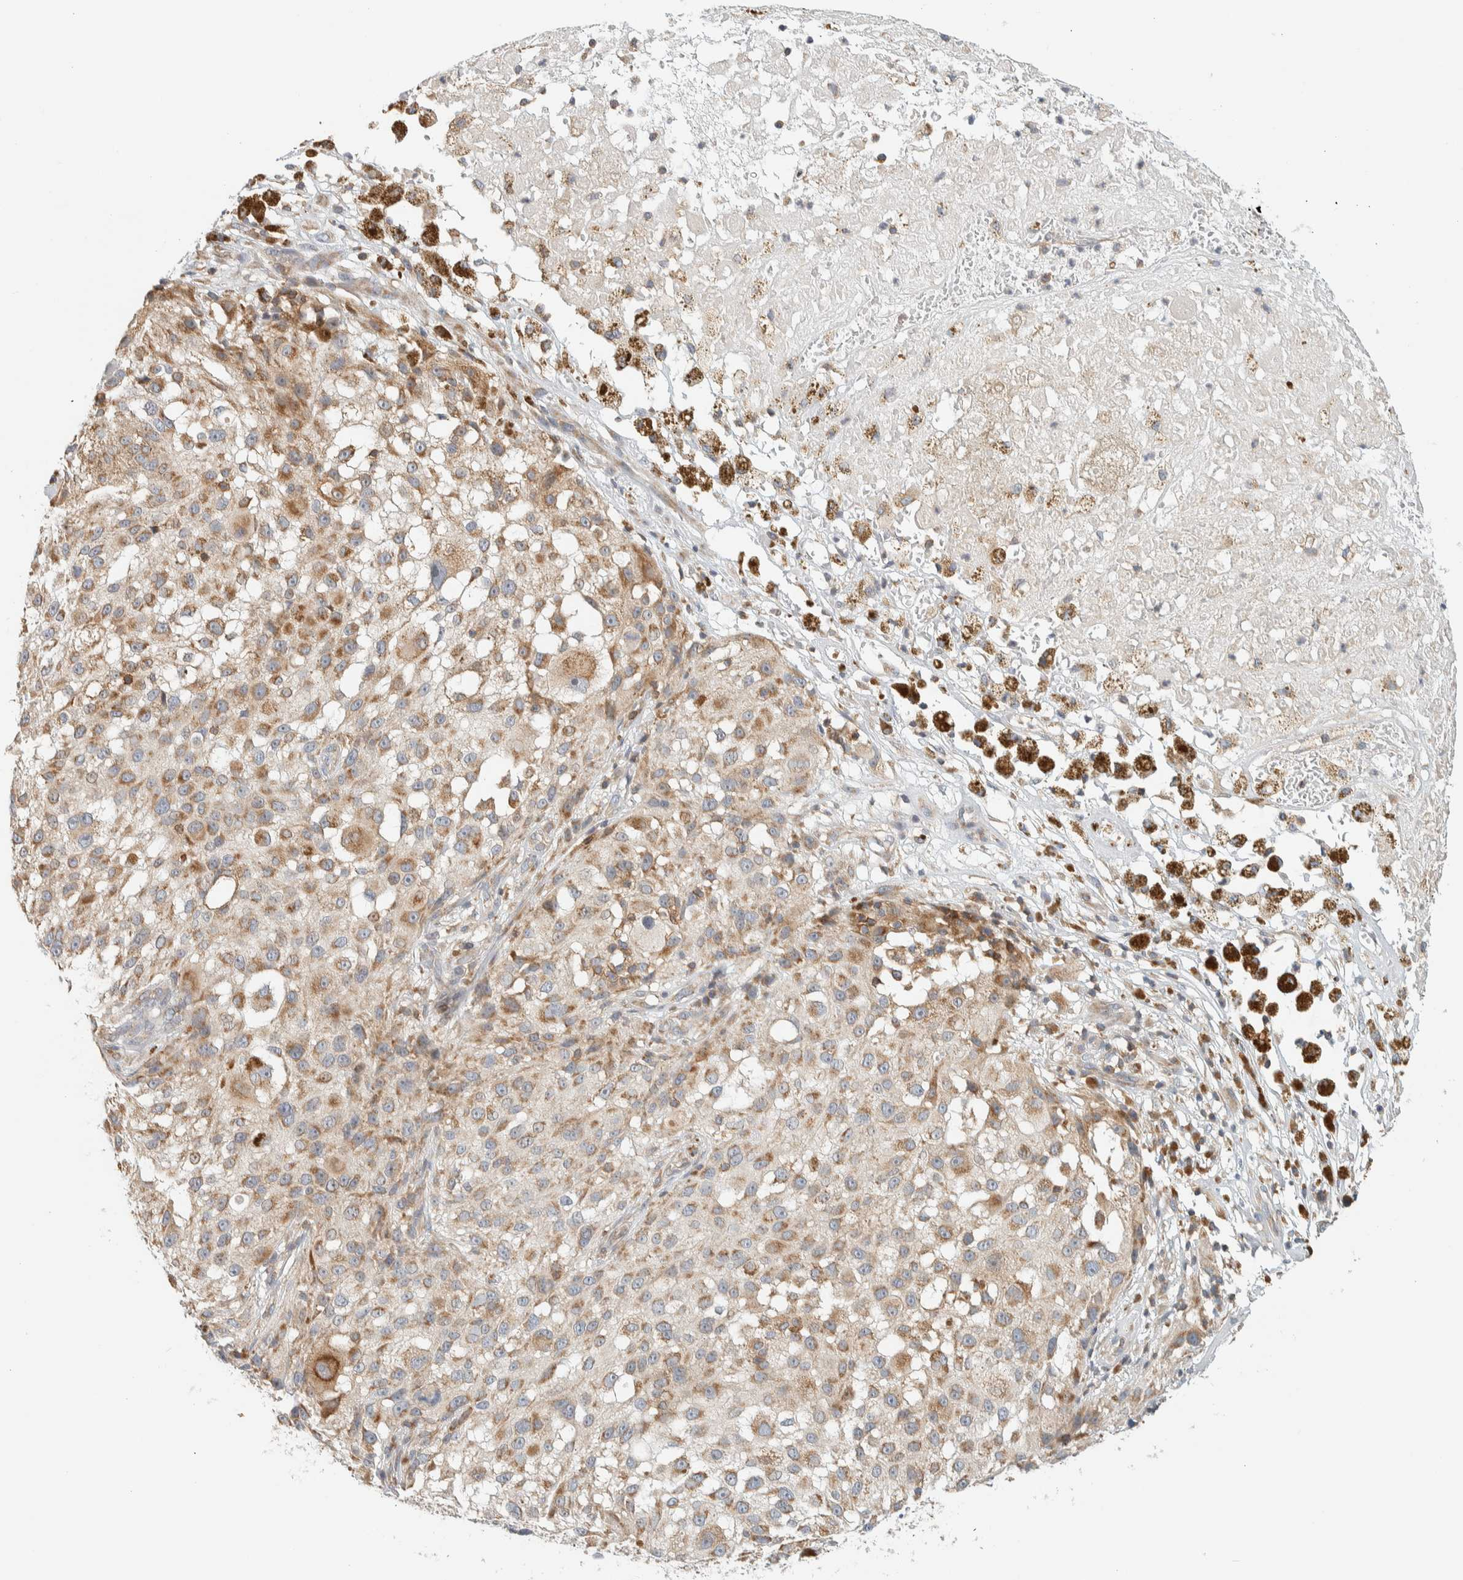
{"staining": {"intensity": "moderate", "quantity": "25%-75%", "location": "cytoplasmic/membranous"}, "tissue": "melanoma", "cell_type": "Tumor cells", "image_type": "cancer", "snomed": [{"axis": "morphology", "description": "Necrosis, NOS"}, {"axis": "morphology", "description": "Malignant melanoma, NOS"}, {"axis": "topography", "description": "Skin"}], "caption": "Moderate cytoplasmic/membranous positivity is present in approximately 25%-75% of tumor cells in malignant melanoma.", "gene": "CCDC57", "patient": {"sex": "female", "age": 87}}